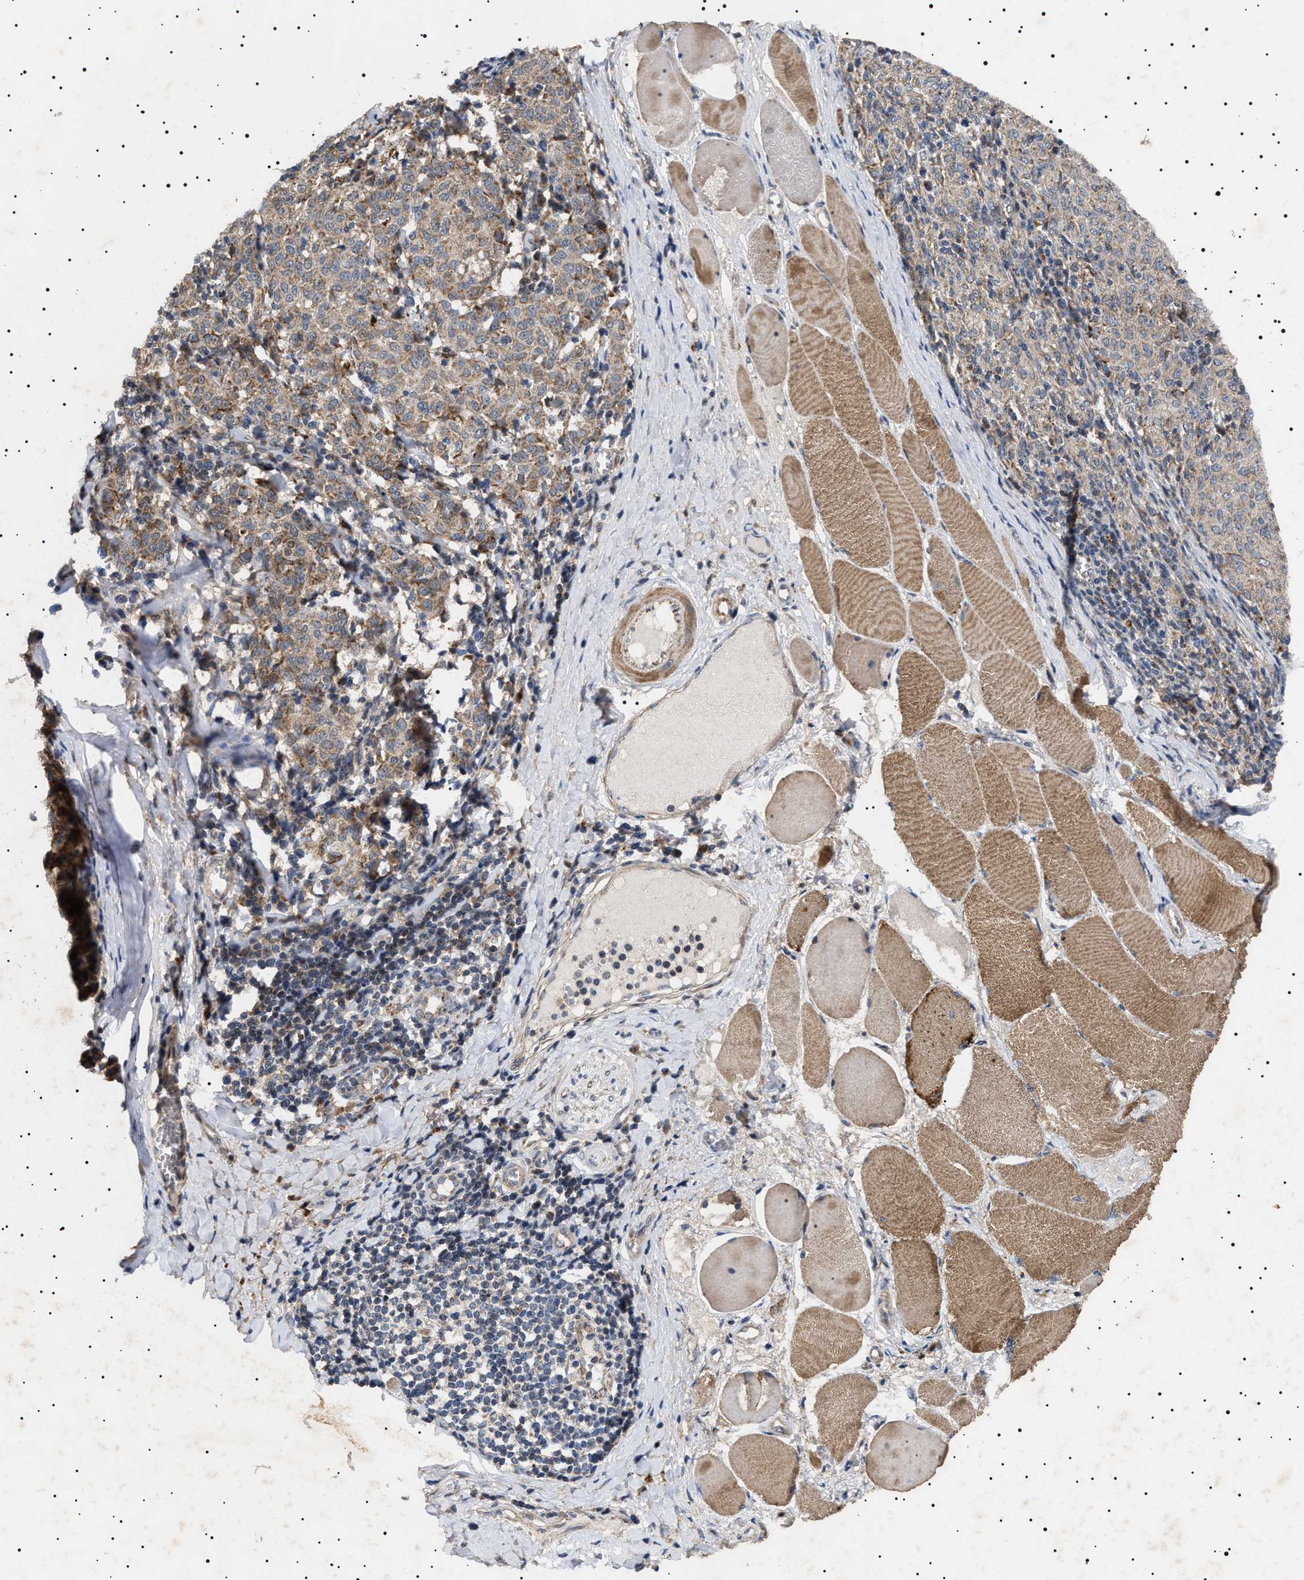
{"staining": {"intensity": "moderate", "quantity": ">75%", "location": "cytoplasmic/membranous"}, "tissue": "melanoma", "cell_type": "Tumor cells", "image_type": "cancer", "snomed": [{"axis": "morphology", "description": "Malignant melanoma, NOS"}, {"axis": "topography", "description": "Skin"}], "caption": "Melanoma was stained to show a protein in brown. There is medium levels of moderate cytoplasmic/membranous staining in approximately >75% of tumor cells.", "gene": "RAB34", "patient": {"sex": "female", "age": 72}}